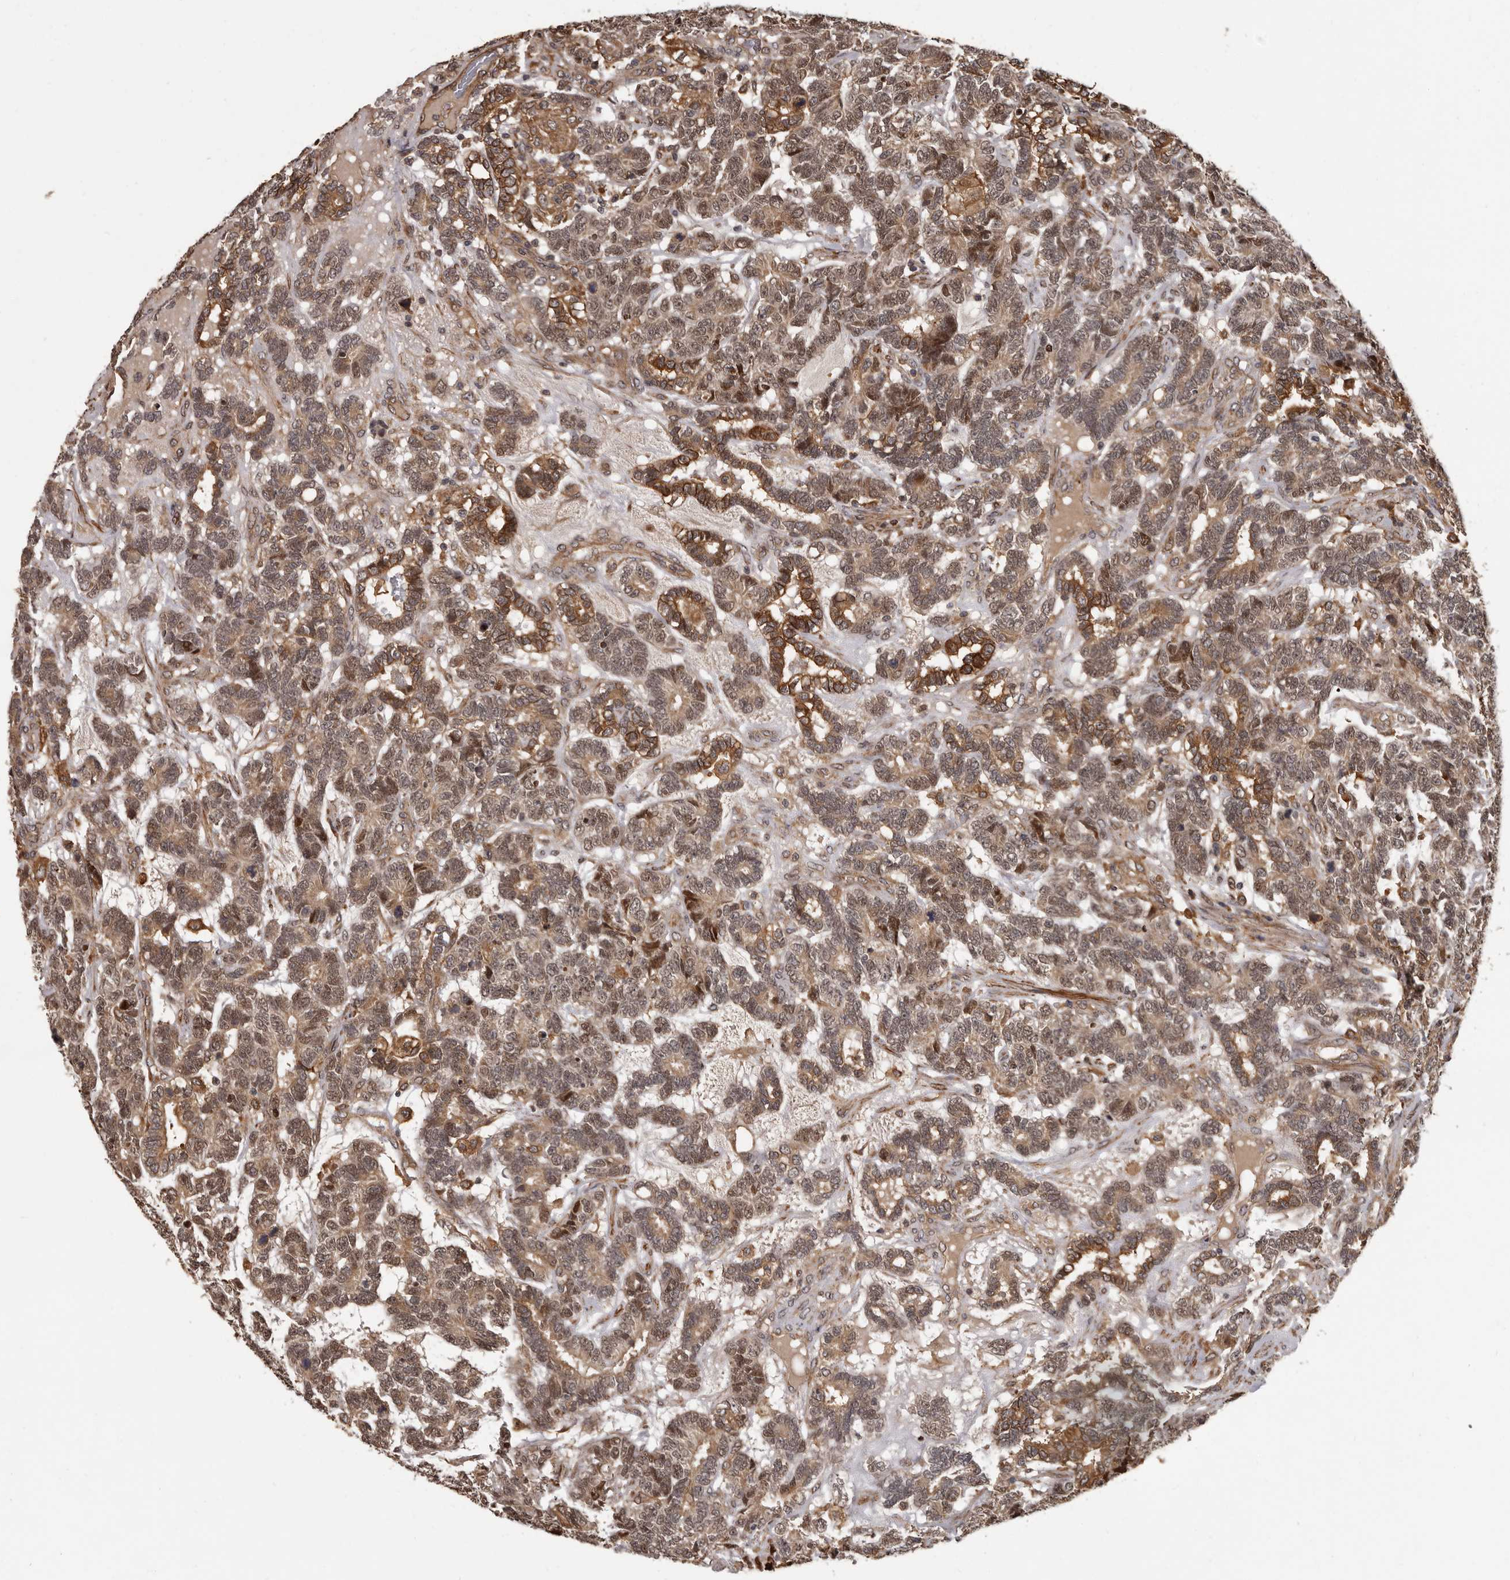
{"staining": {"intensity": "moderate", "quantity": ">75%", "location": "cytoplasmic/membranous,nuclear"}, "tissue": "testis cancer", "cell_type": "Tumor cells", "image_type": "cancer", "snomed": [{"axis": "morphology", "description": "Carcinoma, Embryonal, NOS"}, {"axis": "topography", "description": "Testis"}], "caption": "Immunohistochemical staining of human embryonal carcinoma (testis) shows medium levels of moderate cytoplasmic/membranous and nuclear protein expression in about >75% of tumor cells.", "gene": "SLITRK6", "patient": {"sex": "male", "age": 26}}